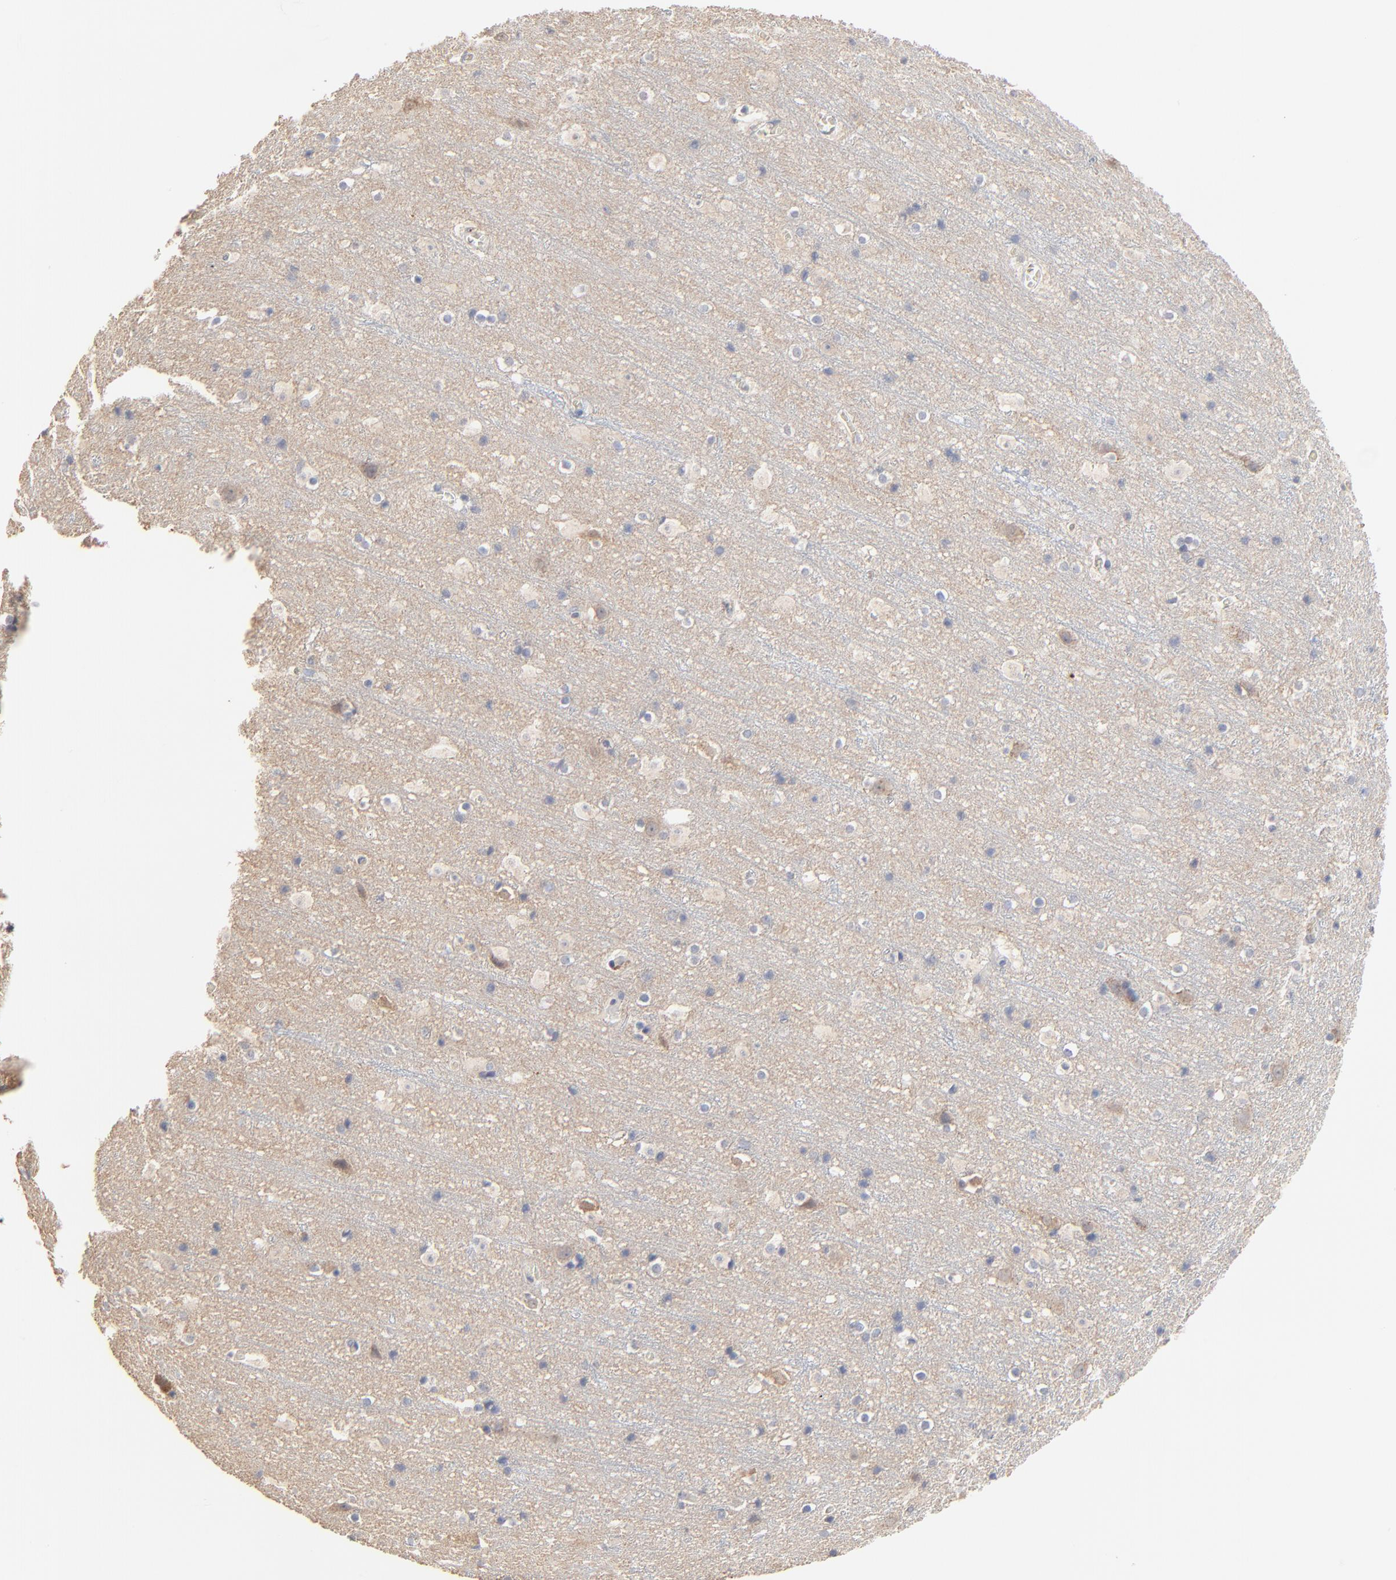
{"staining": {"intensity": "negative", "quantity": "none", "location": "none"}, "tissue": "cerebral cortex", "cell_type": "Endothelial cells", "image_type": "normal", "snomed": [{"axis": "morphology", "description": "Normal tissue, NOS"}, {"axis": "topography", "description": "Cerebral cortex"}], "caption": "Endothelial cells show no significant protein expression in benign cerebral cortex. (Brightfield microscopy of DAB (3,3'-diaminobenzidine) immunohistochemistry (IHC) at high magnification).", "gene": "FANCB", "patient": {"sex": "male", "age": 45}}